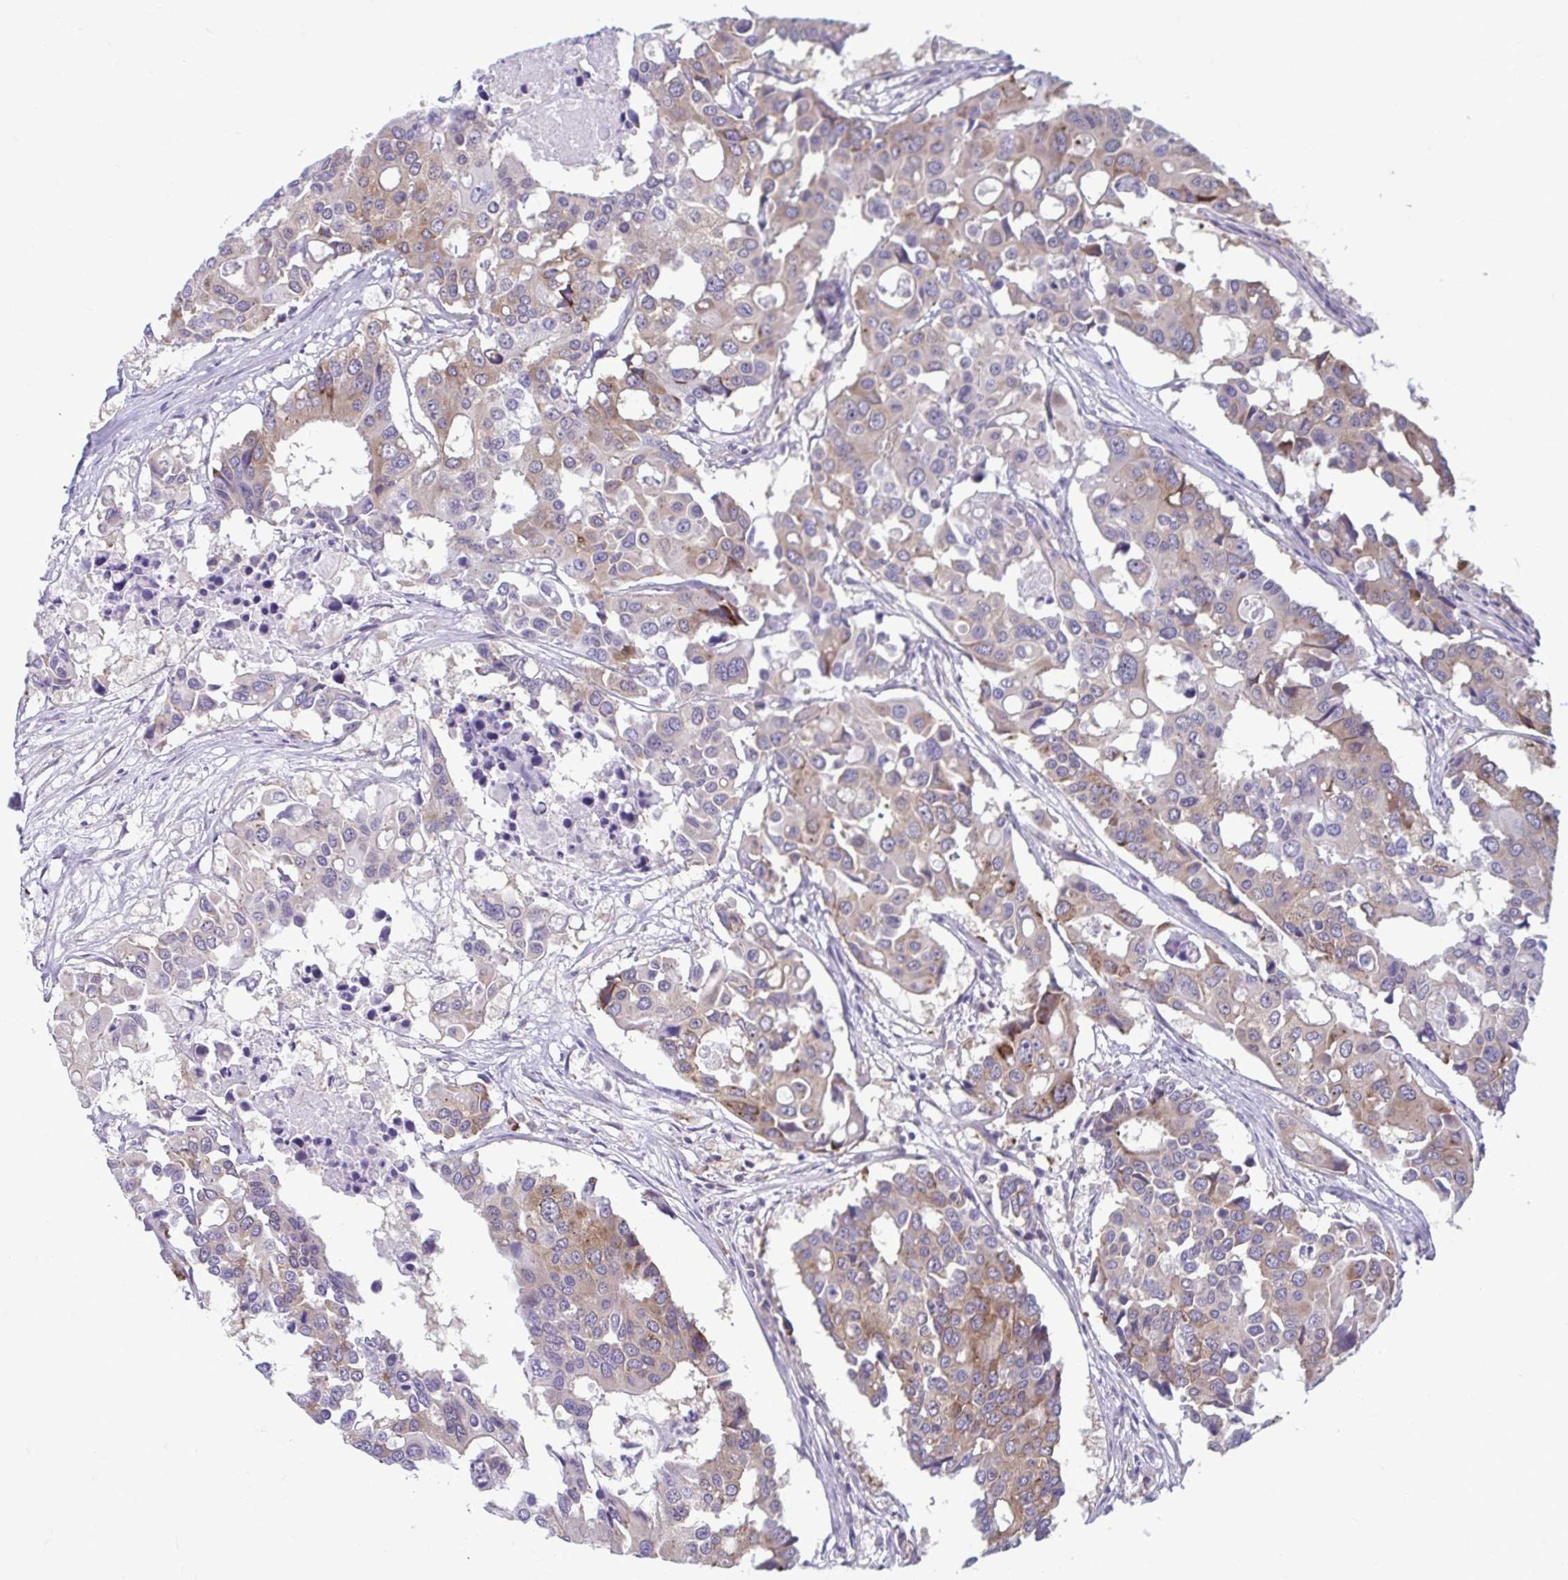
{"staining": {"intensity": "weak", "quantity": "25%-75%", "location": "cytoplasmic/membranous"}, "tissue": "colorectal cancer", "cell_type": "Tumor cells", "image_type": "cancer", "snomed": [{"axis": "morphology", "description": "Adenocarcinoma, NOS"}, {"axis": "topography", "description": "Colon"}], "caption": "Colorectal adenocarcinoma stained for a protein (brown) exhibits weak cytoplasmic/membranous positive positivity in approximately 25%-75% of tumor cells.", "gene": "TMEM108", "patient": {"sex": "male", "age": 77}}